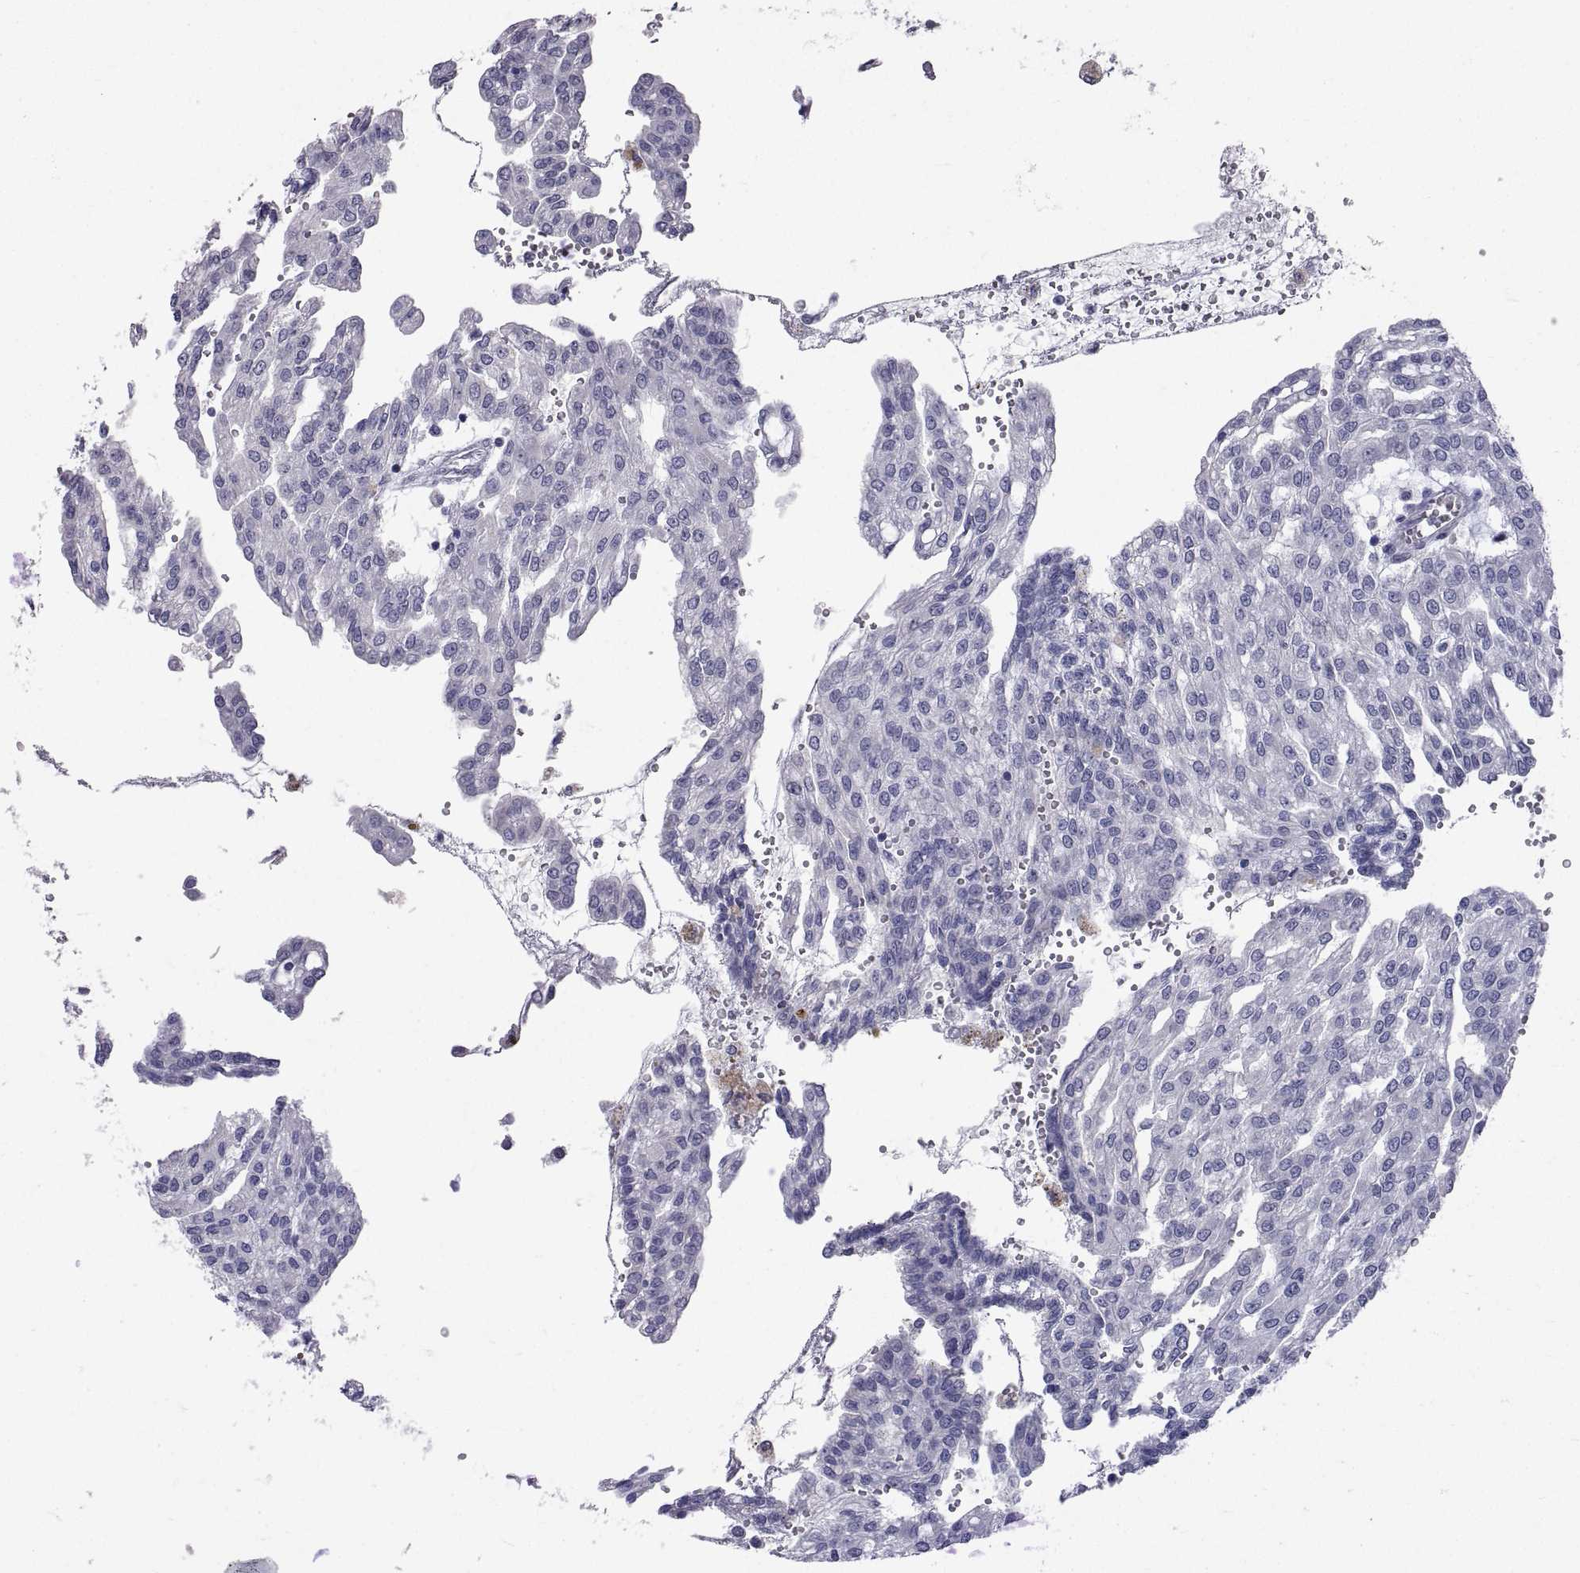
{"staining": {"intensity": "negative", "quantity": "none", "location": "none"}, "tissue": "renal cancer", "cell_type": "Tumor cells", "image_type": "cancer", "snomed": [{"axis": "morphology", "description": "Adenocarcinoma, NOS"}, {"axis": "topography", "description": "Kidney"}], "caption": "There is no significant positivity in tumor cells of renal cancer (adenocarcinoma).", "gene": "PTN", "patient": {"sex": "male", "age": 63}}